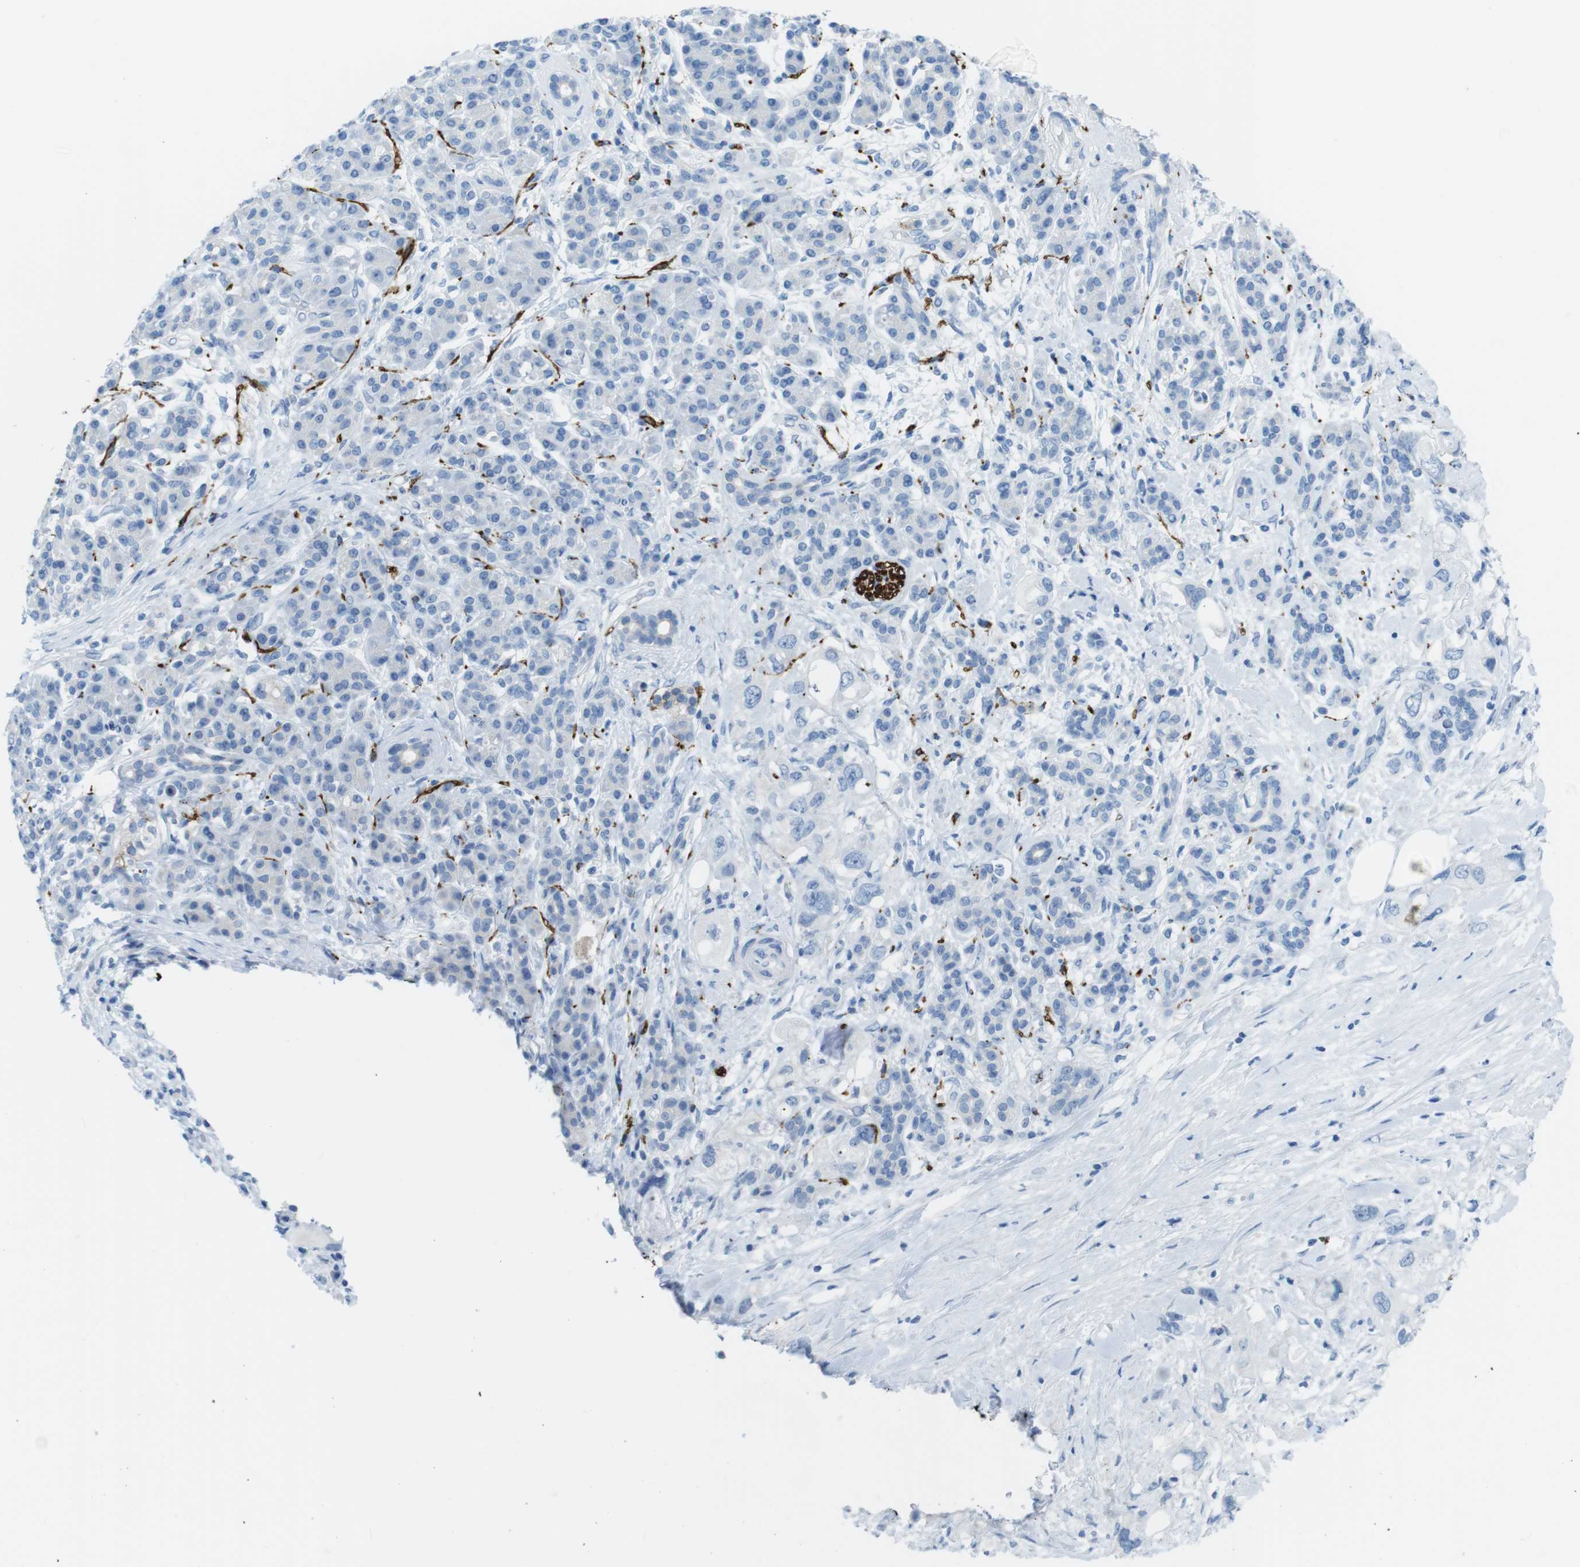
{"staining": {"intensity": "negative", "quantity": "none", "location": "none"}, "tissue": "pancreatic cancer", "cell_type": "Tumor cells", "image_type": "cancer", "snomed": [{"axis": "morphology", "description": "Adenocarcinoma, NOS"}, {"axis": "topography", "description": "Pancreas"}], "caption": "This micrograph is of pancreatic cancer (adenocarcinoma) stained with immunohistochemistry to label a protein in brown with the nuclei are counter-stained blue. There is no staining in tumor cells.", "gene": "GAP43", "patient": {"sex": "female", "age": 56}}